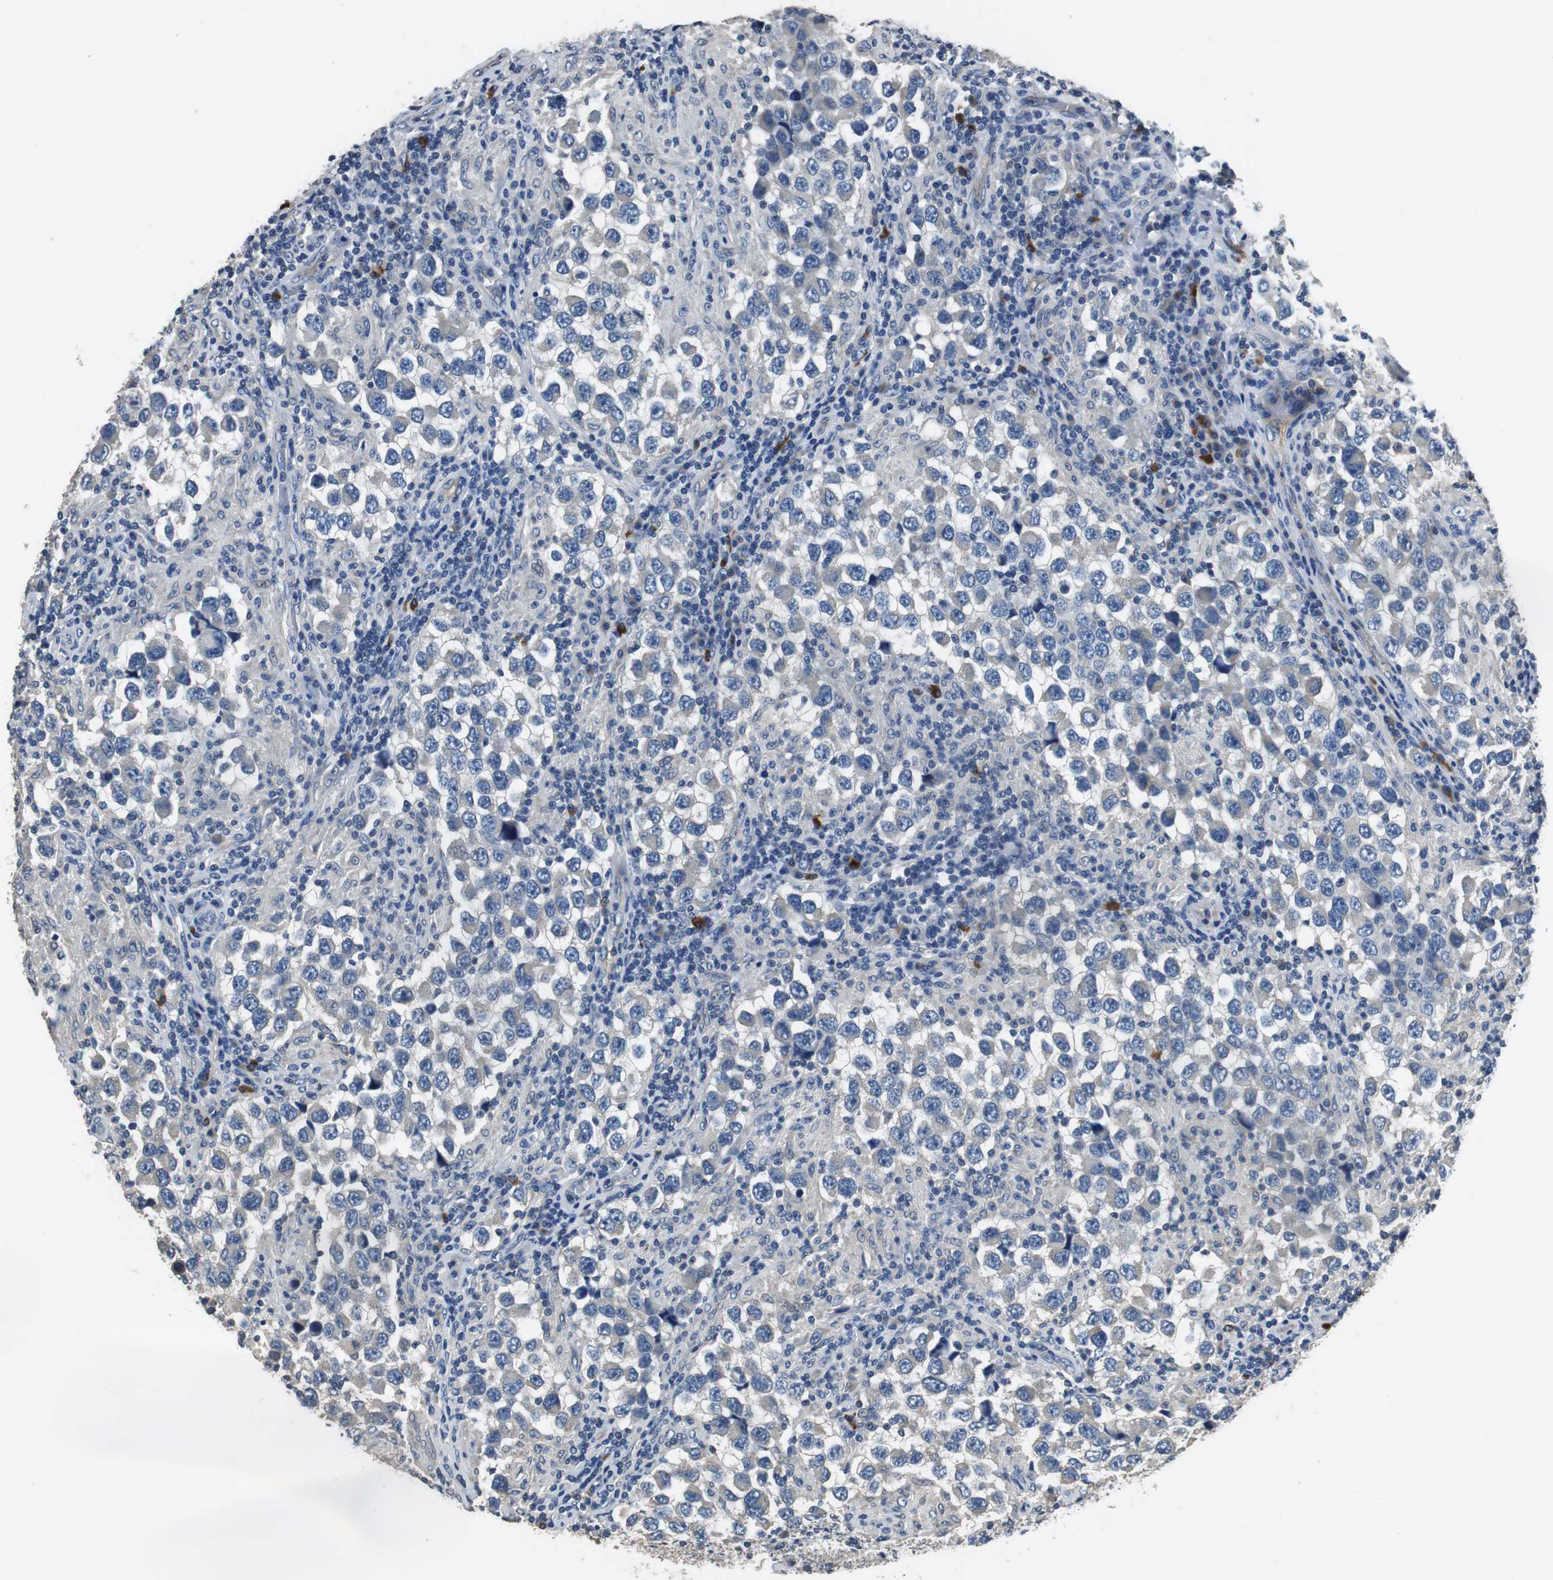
{"staining": {"intensity": "weak", "quantity": "<25%", "location": "cytoplasmic/membranous"}, "tissue": "testis cancer", "cell_type": "Tumor cells", "image_type": "cancer", "snomed": [{"axis": "morphology", "description": "Carcinoma, Embryonal, NOS"}, {"axis": "topography", "description": "Testis"}], "caption": "Immunohistochemical staining of embryonal carcinoma (testis) reveals no significant staining in tumor cells.", "gene": "MTIF2", "patient": {"sex": "male", "age": 21}}